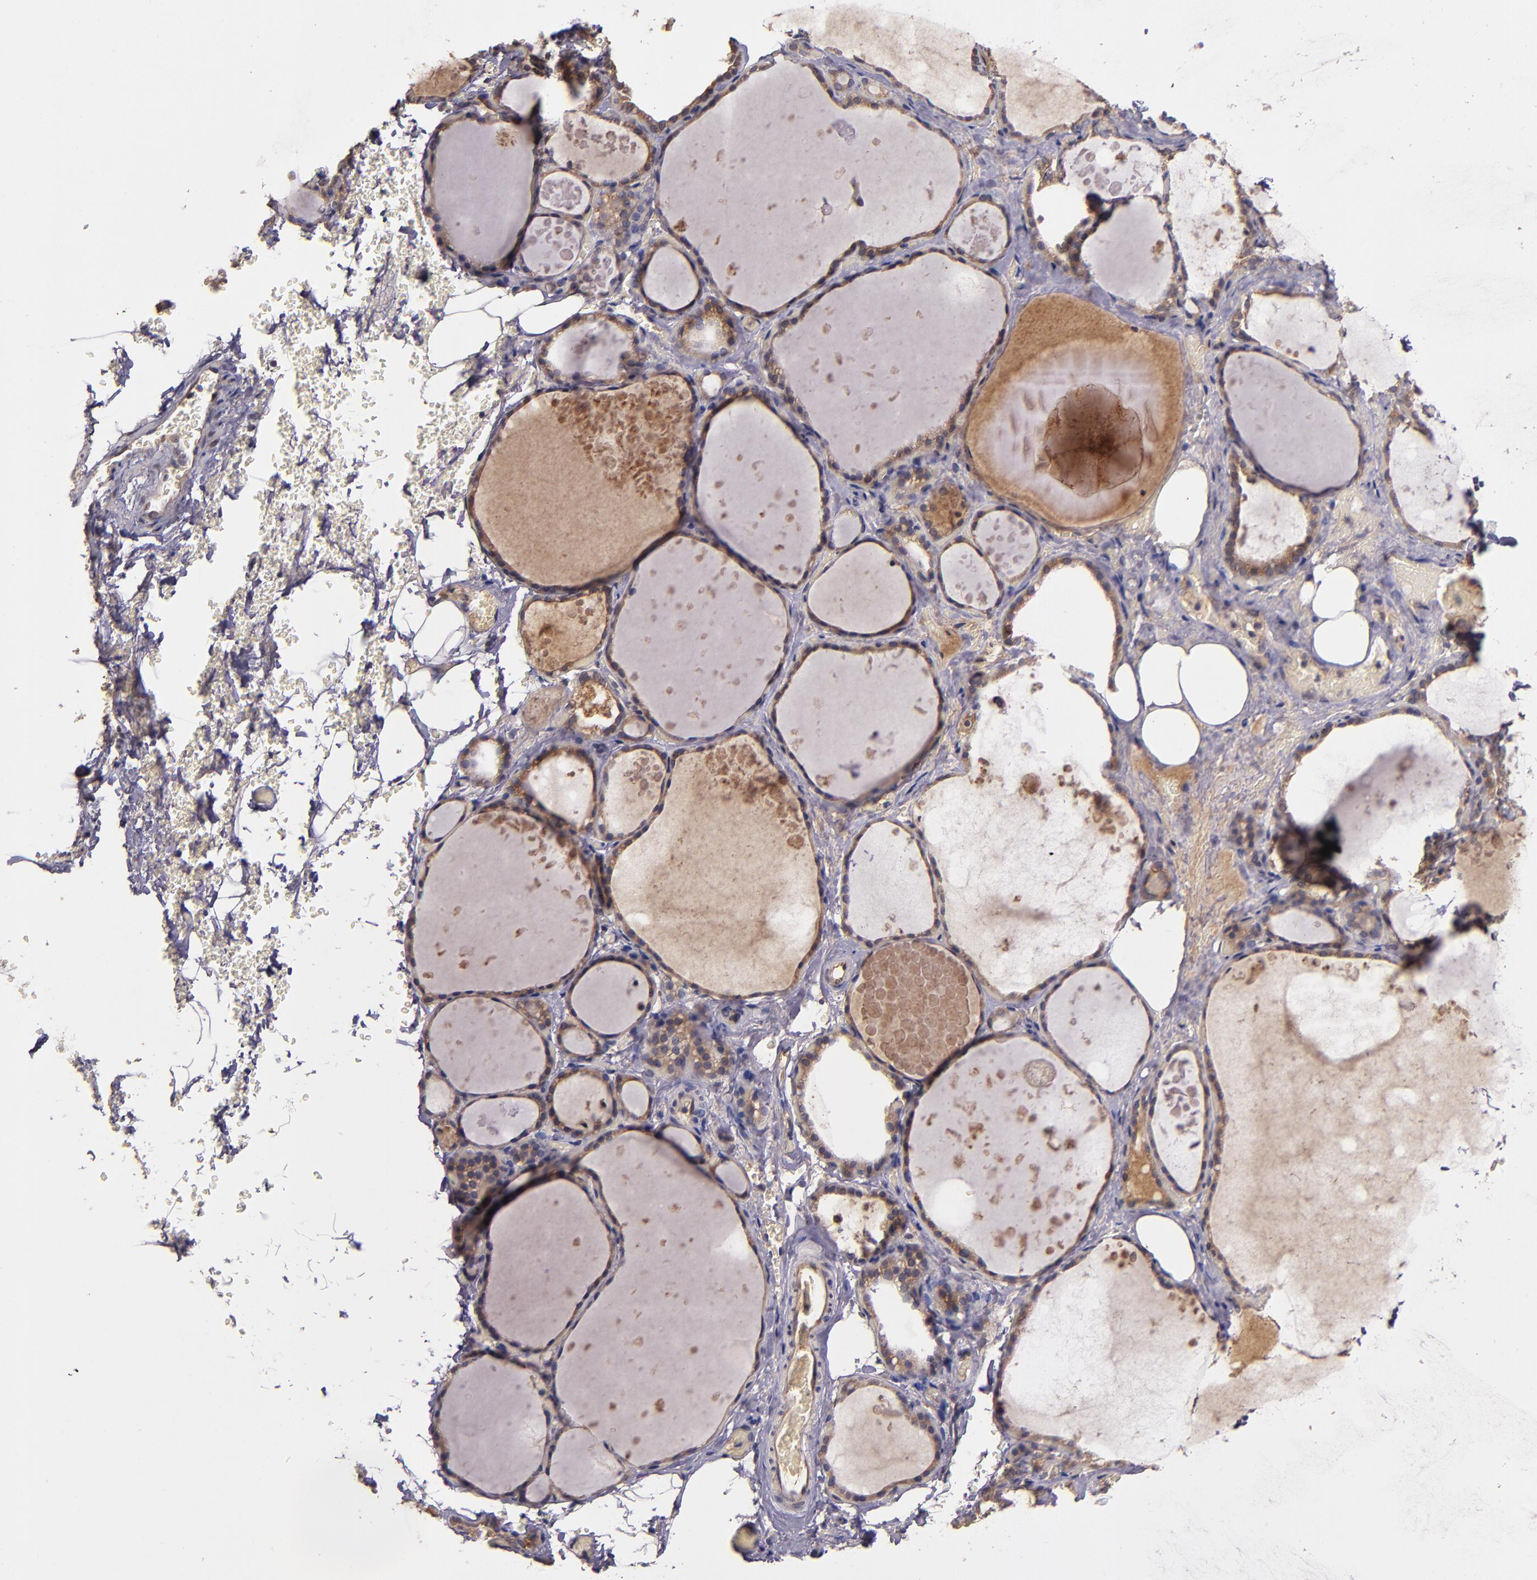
{"staining": {"intensity": "weak", "quantity": ">75%", "location": "cytoplasmic/membranous"}, "tissue": "thyroid gland", "cell_type": "Glandular cells", "image_type": "normal", "snomed": [{"axis": "morphology", "description": "Normal tissue, NOS"}, {"axis": "topography", "description": "Thyroid gland"}], "caption": "Approximately >75% of glandular cells in unremarkable thyroid gland show weak cytoplasmic/membranous protein staining as visualized by brown immunohistochemical staining.", "gene": "PRAF2", "patient": {"sex": "male", "age": 61}}